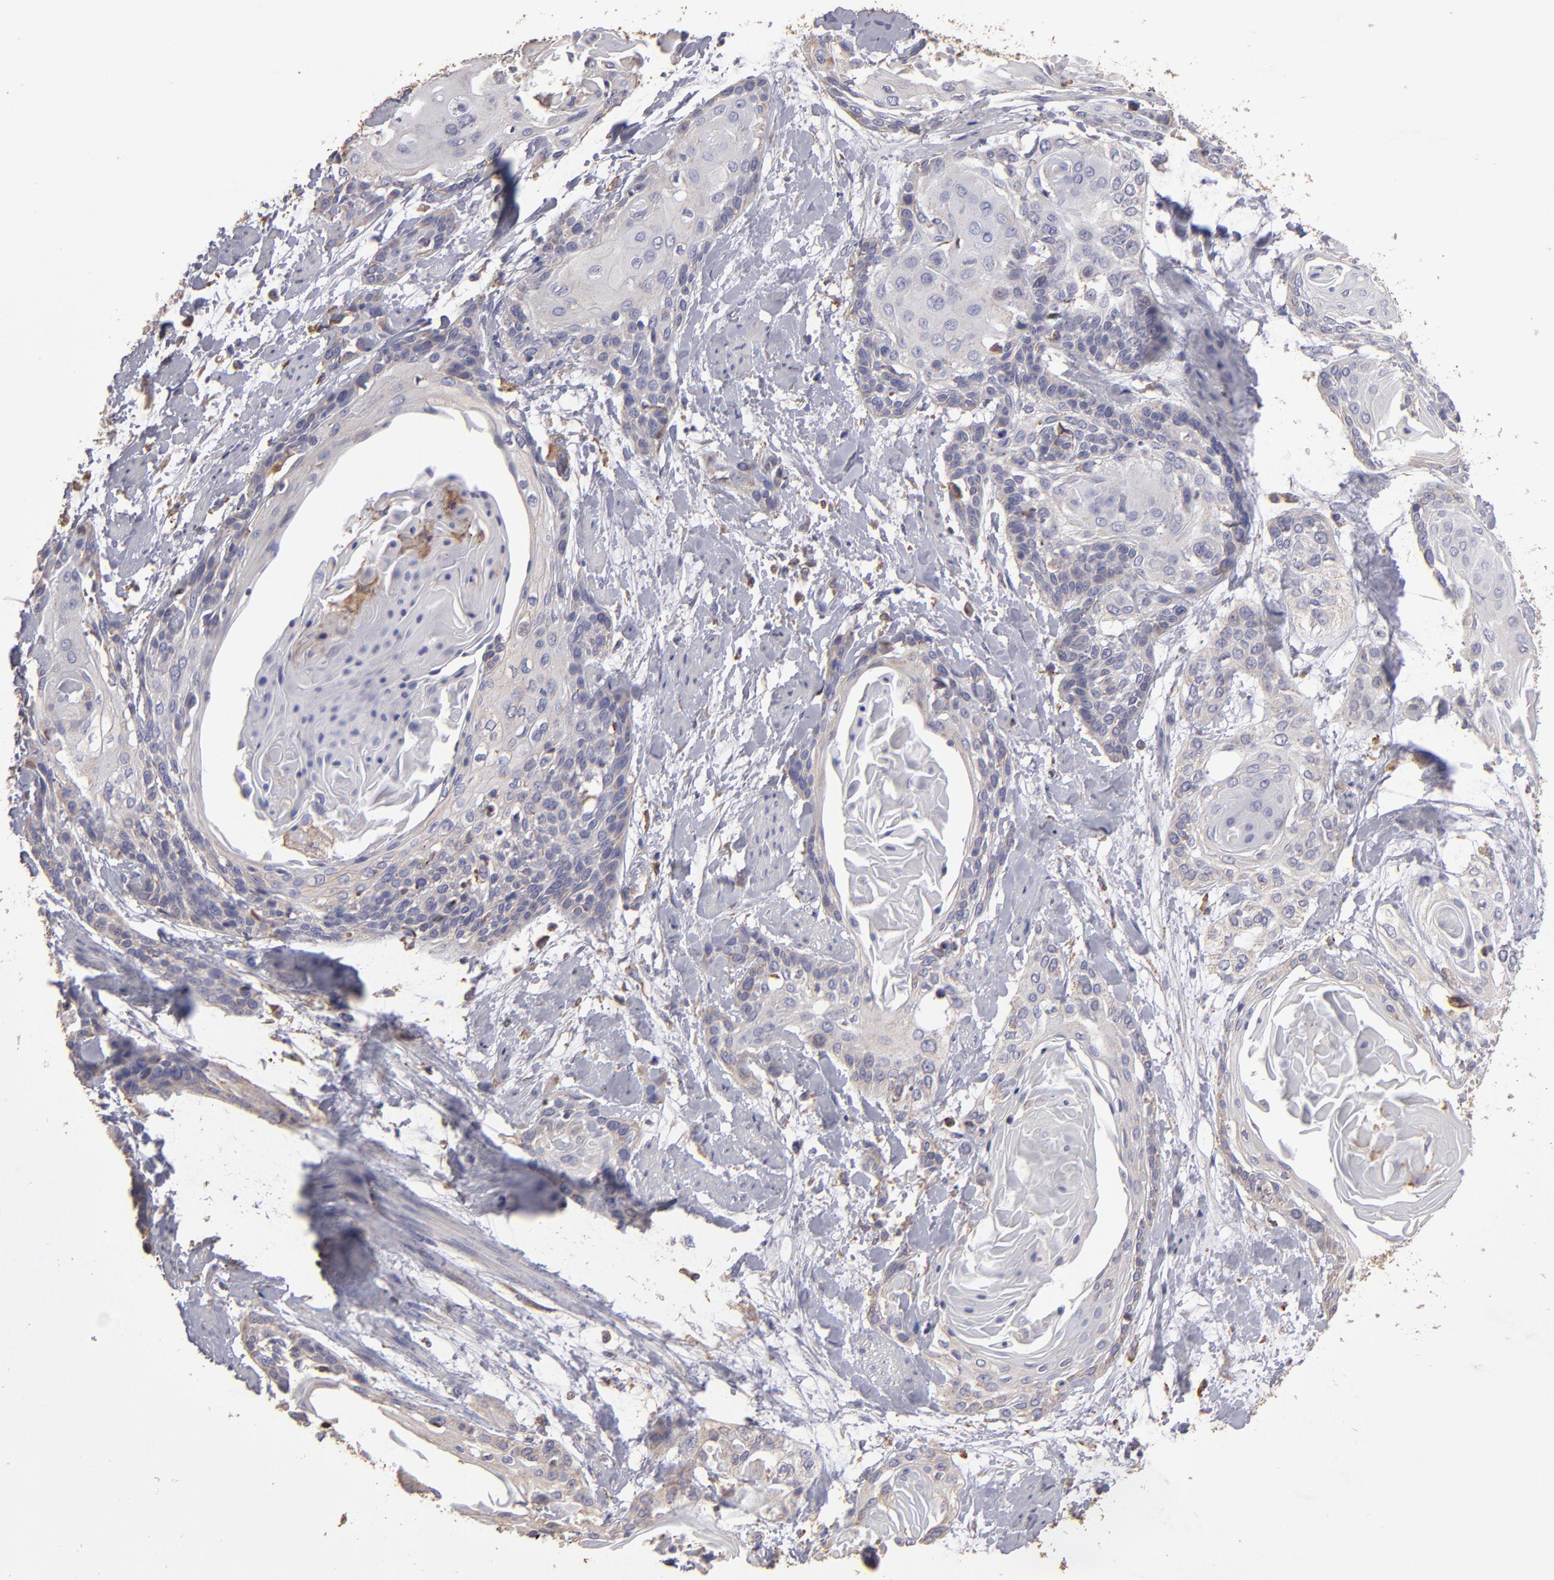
{"staining": {"intensity": "weak", "quantity": "<25%", "location": "cytoplasmic/membranous"}, "tissue": "cervical cancer", "cell_type": "Tumor cells", "image_type": "cancer", "snomed": [{"axis": "morphology", "description": "Squamous cell carcinoma, NOS"}, {"axis": "topography", "description": "Cervix"}], "caption": "Immunohistochemistry (IHC) of human cervical cancer (squamous cell carcinoma) demonstrates no expression in tumor cells. The staining is performed using DAB (3,3'-diaminobenzidine) brown chromogen with nuclei counter-stained in using hematoxylin.", "gene": "CALR", "patient": {"sex": "female", "age": 57}}